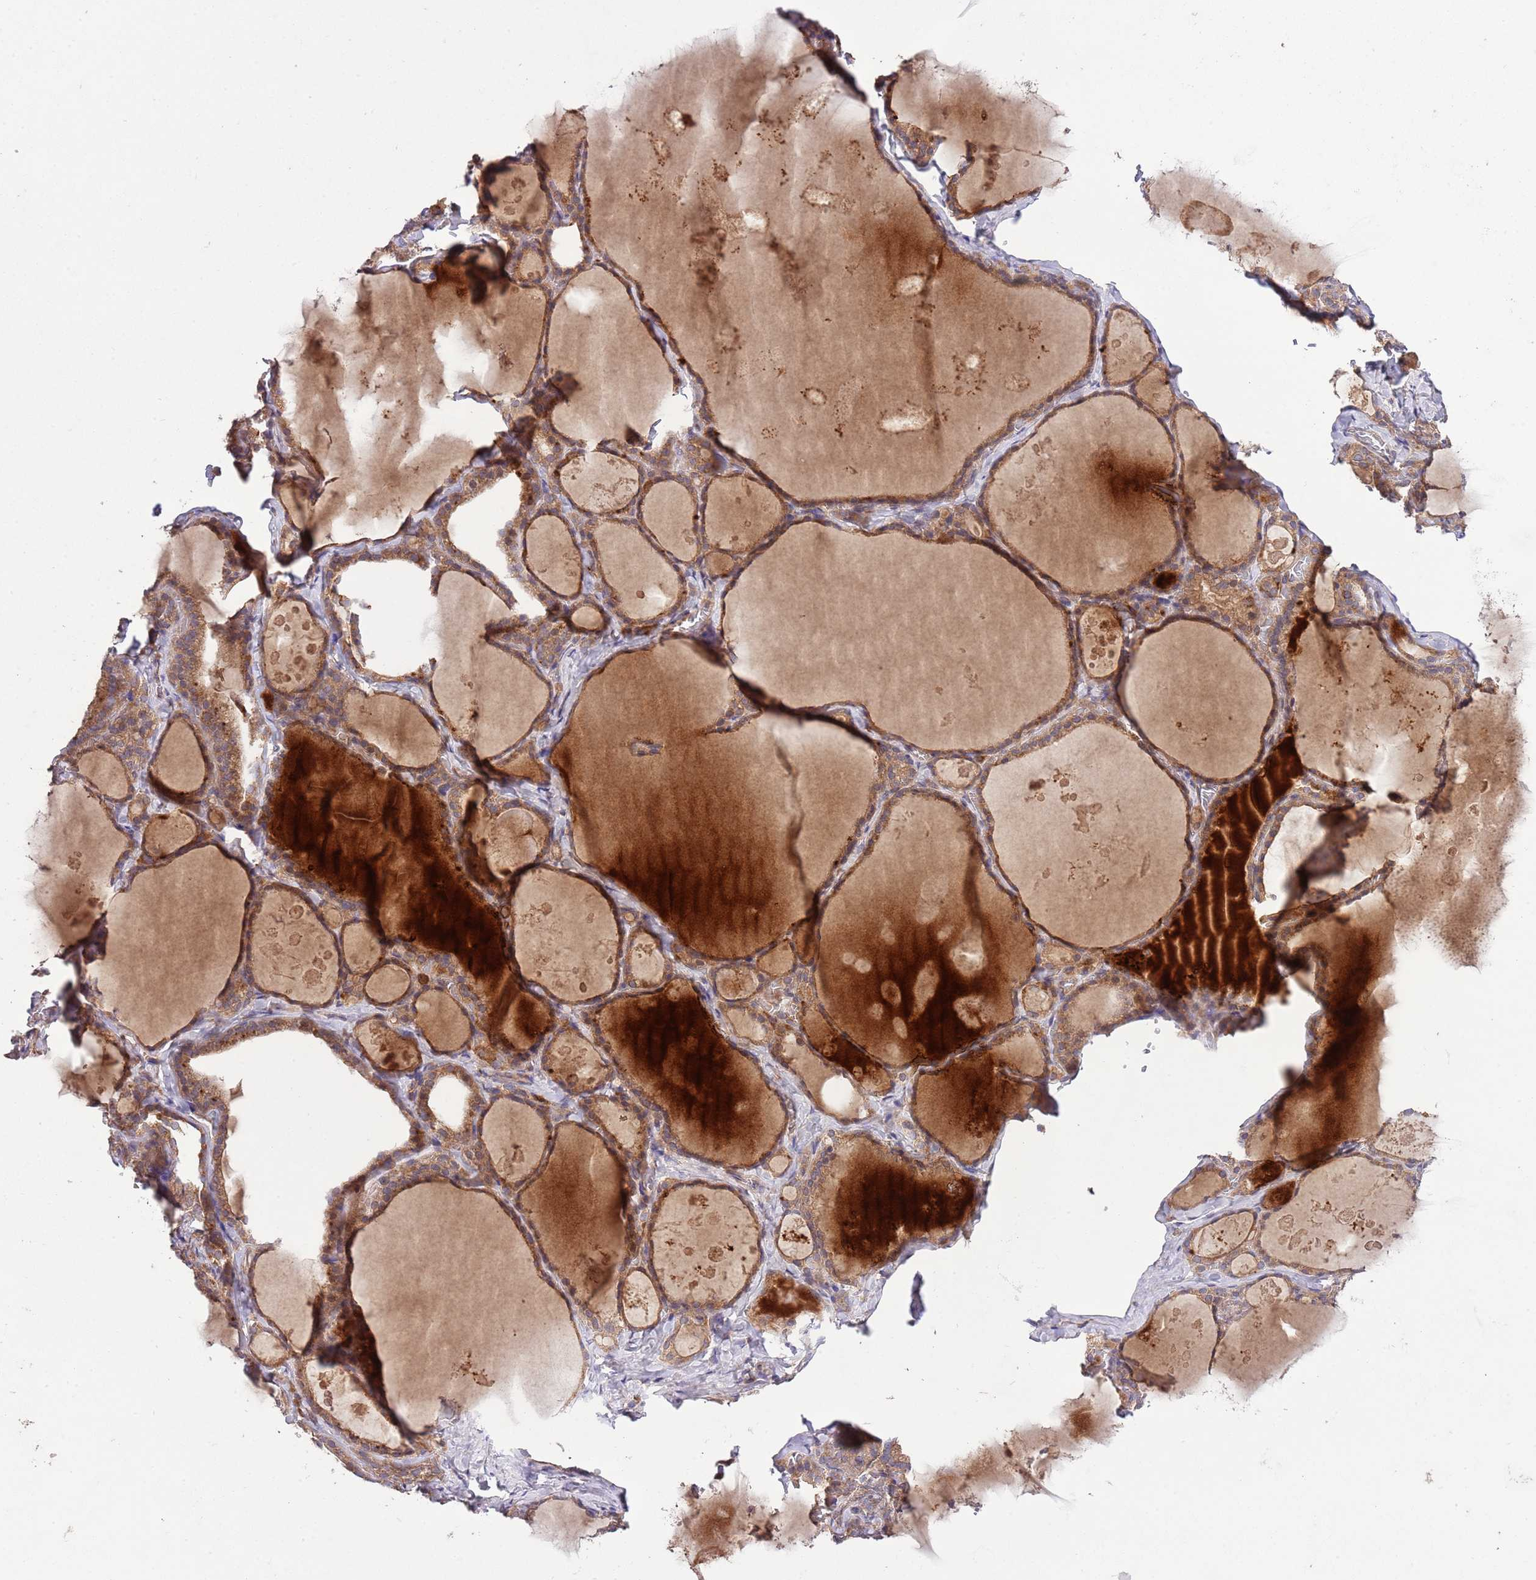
{"staining": {"intensity": "moderate", "quantity": ">75%", "location": "cytoplasmic/membranous"}, "tissue": "thyroid gland", "cell_type": "Glandular cells", "image_type": "normal", "snomed": [{"axis": "morphology", "description": "Normal tissue, NOS"}, {"axis": "topography", "description": "Thyroid gland"}], "caption": "A high-resolution histopathology image shows immunohistochemistry (IHC) staining of normal thyroid gland, which displays moderate cytoplasmic/membranous staining in about >75% of glandular cells.", "gene": "MFNG", "patient": {"sex": "male", "age": 56}}